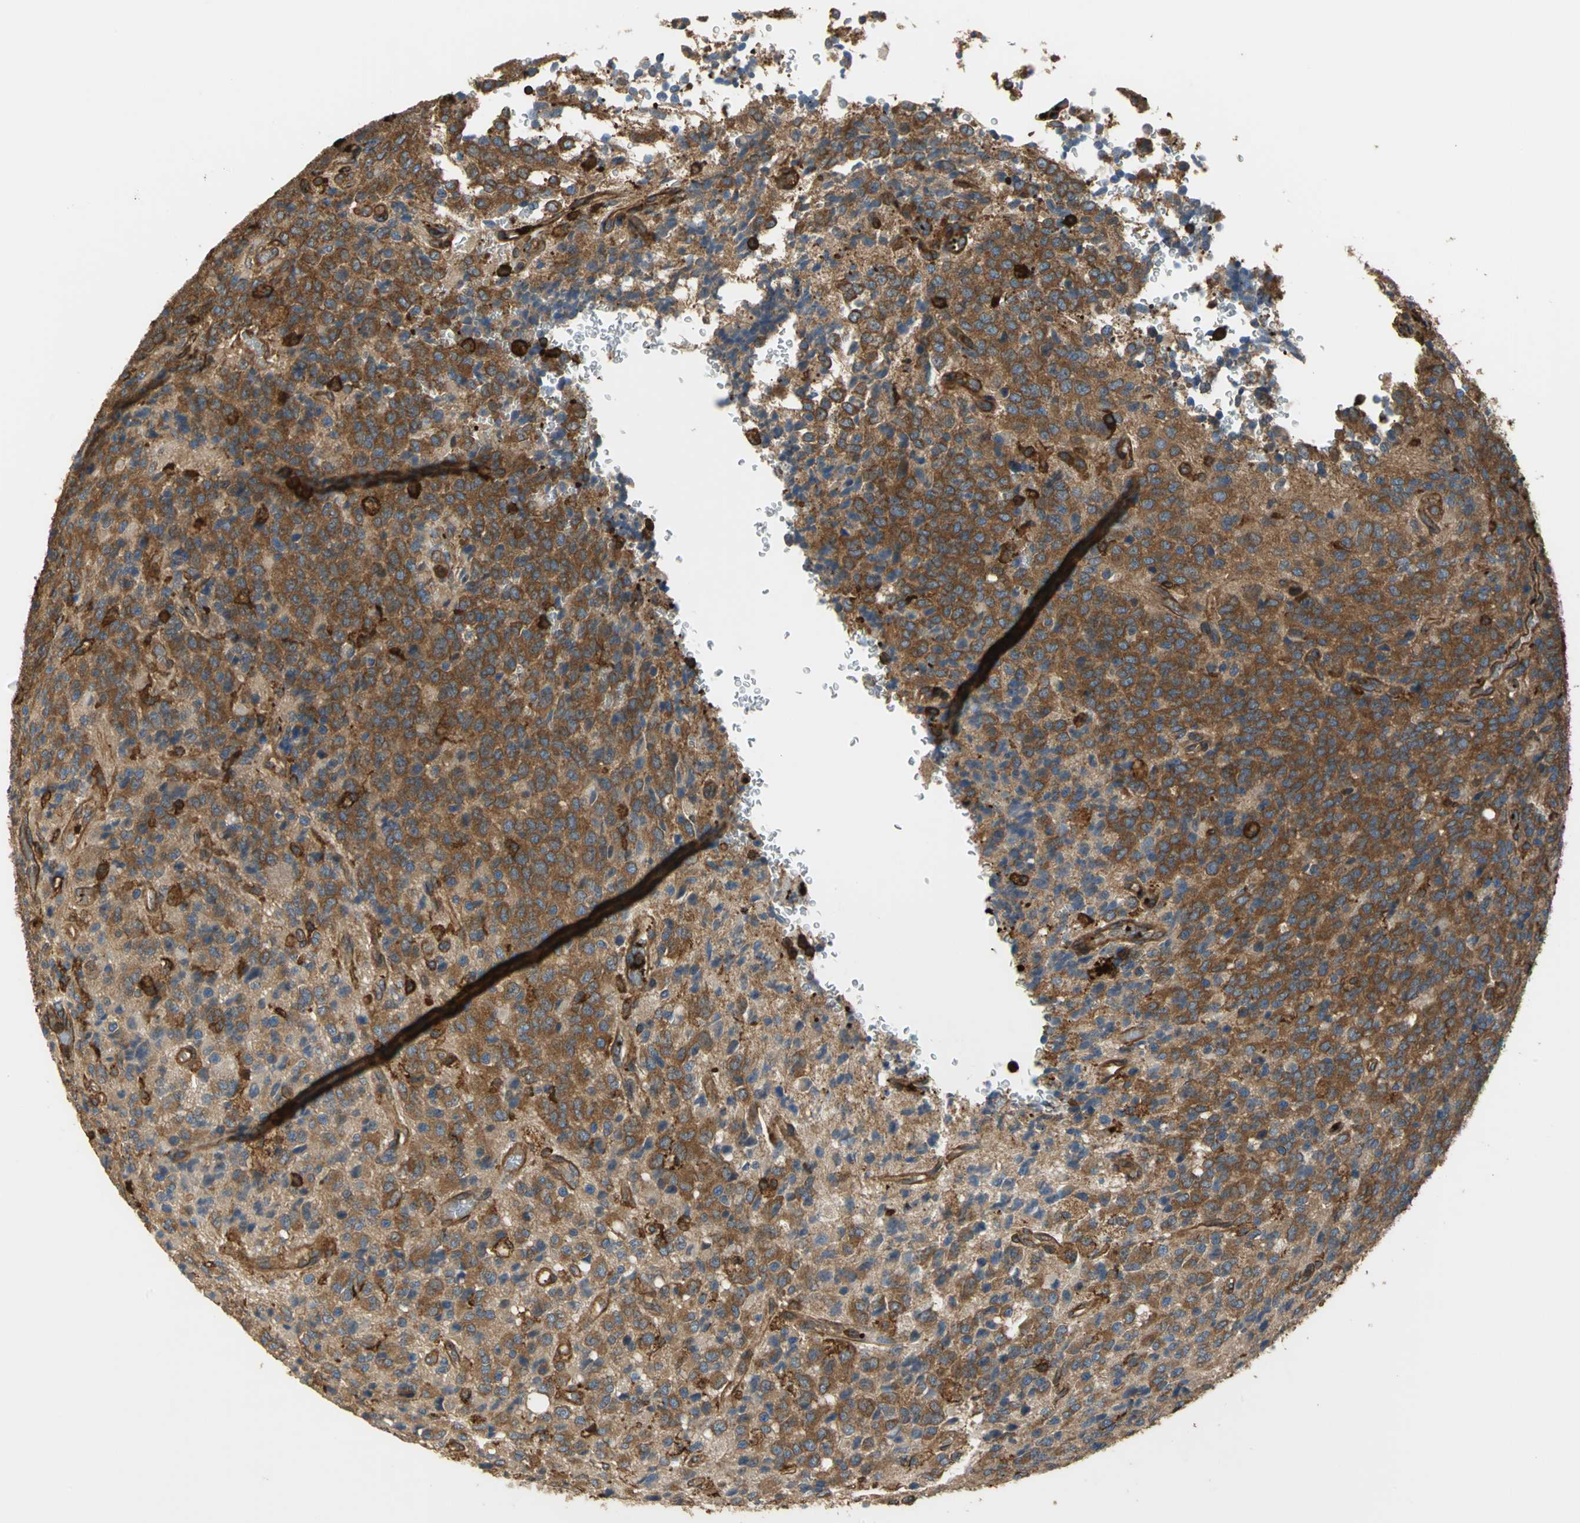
{"staining": {"intensity": "strong", "quantity": ">75%", "location": "cytoplasmic/membranous"}, "tissue": "glioma", "cell_type": "Tumor cells", "image_type": "cancer", "snomed": [{"axis": "morphology", "description": "Glioma, malignant, High grade"}, {"axis": "topography", "description": "pancreas cauda"}], "caption": "Human malignant high-grade glioma stained with a protein marker demonstrates strong staining in tumor cells.", "gene": "TLN1", "patient": {"sex": "male", "age": 60}}